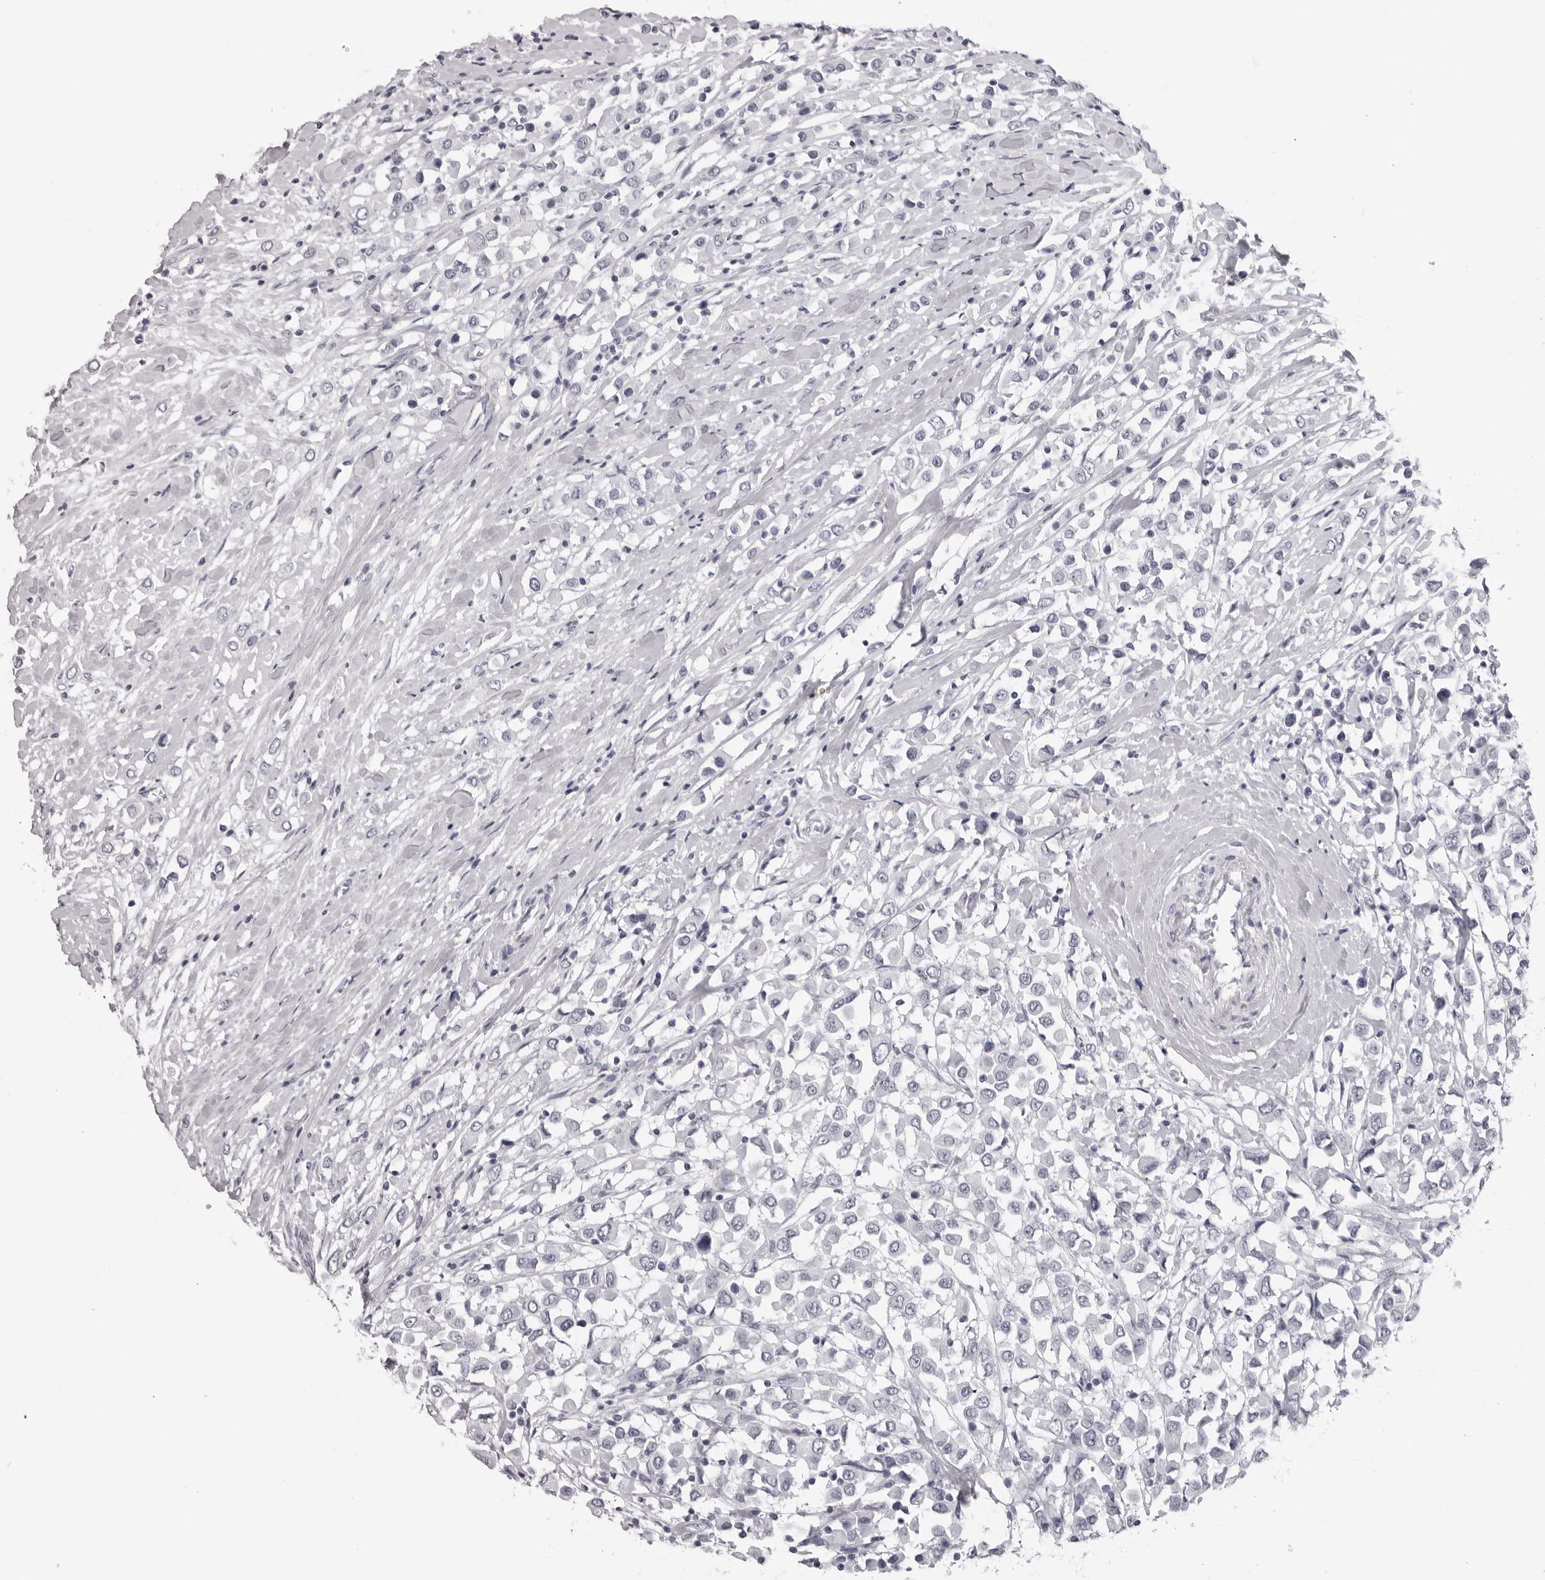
{"staining": {"intensity": "negative", "quantity": "none", "location": "none"}, "tissue": "breast cancer", "cell_type": "Tumor cells", "image_type": "cancer", "snomed": [{"axis": "morphology", "description": "Duct carcinoma"}, {"axis": "topography", "description": "Breast"}], "caption": "A micrograph of human breast cancer (invasive ductal carcinoma) is negative for staining in tumor cells.", "gene": "DNALI1", "patient": {"sex": "female", "age": 61}}